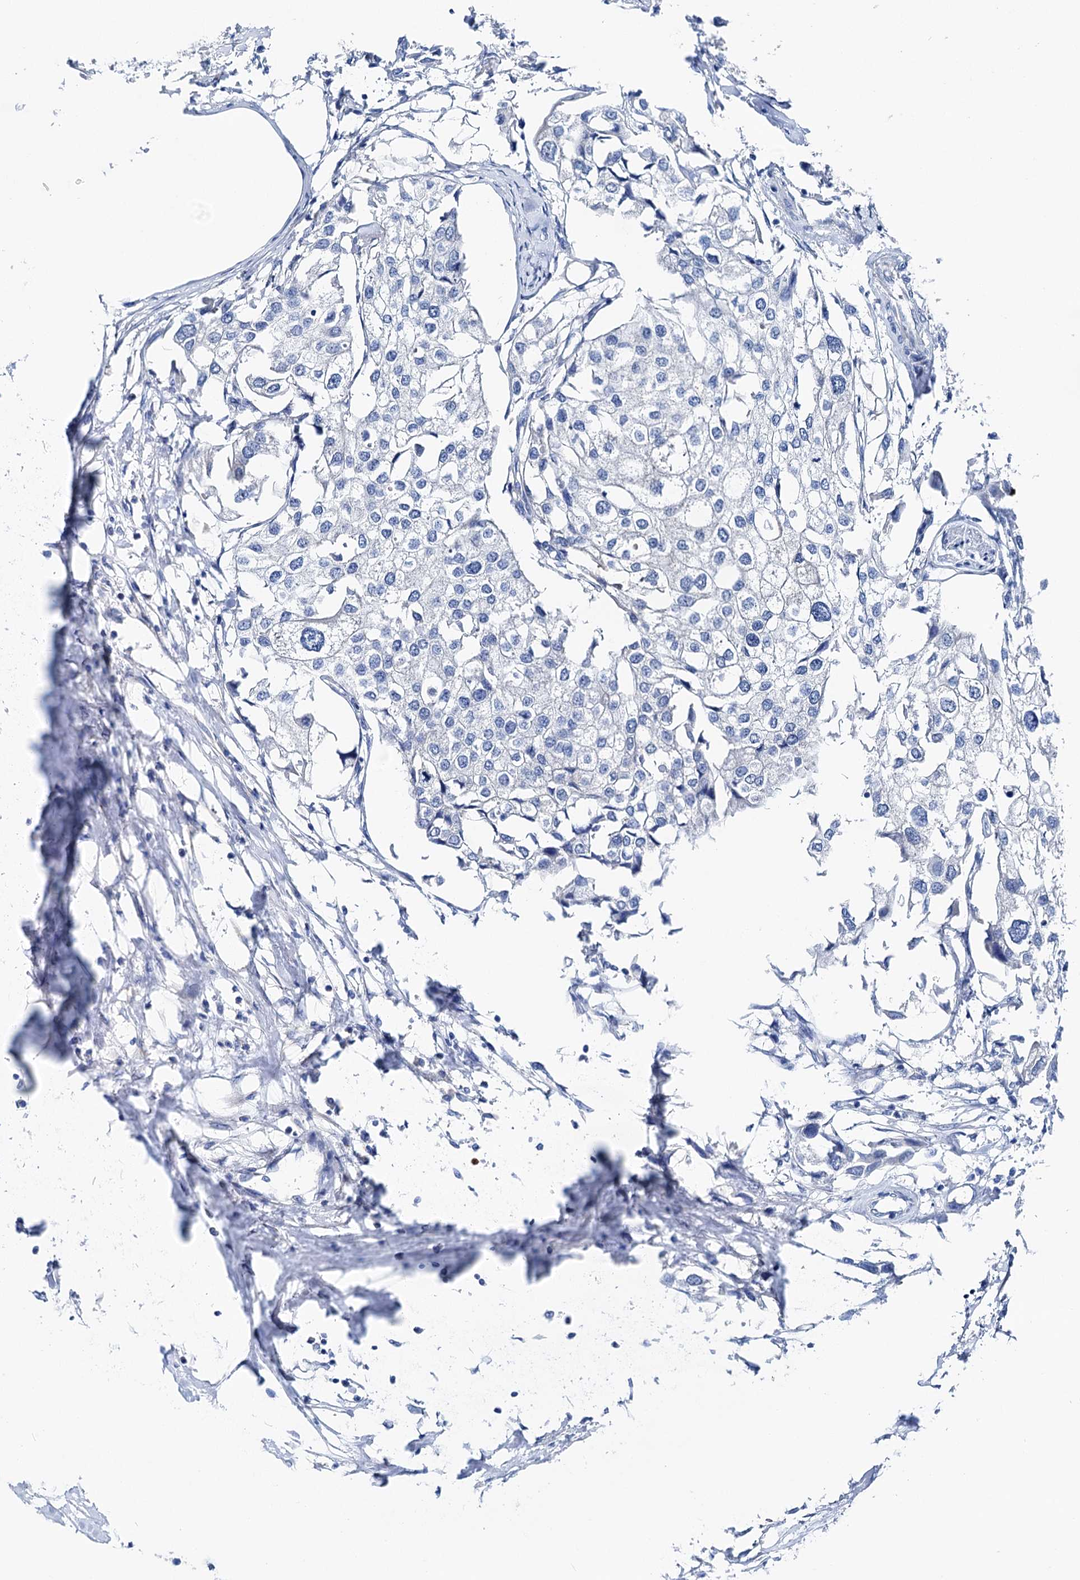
{"staining": {"intensity": "negative", "quantity": "none", "location": "none"}, "tissue": "urothelial cancer", "cell_type": "Tumor cells", "image_type": "cancer", "snomed": [{"axis": "morphology", "description": "Urothelial carcinoma, High grade"}, {"axis": "topography", "description": "Urinary bladder"}], "caption": "Histopathology image shows no protein expression in tumor cells of urothelial carcinoma (high-grade) tissue.", "gene": "SHROOM1", "patient": {"sex": "male", "age": 64}}